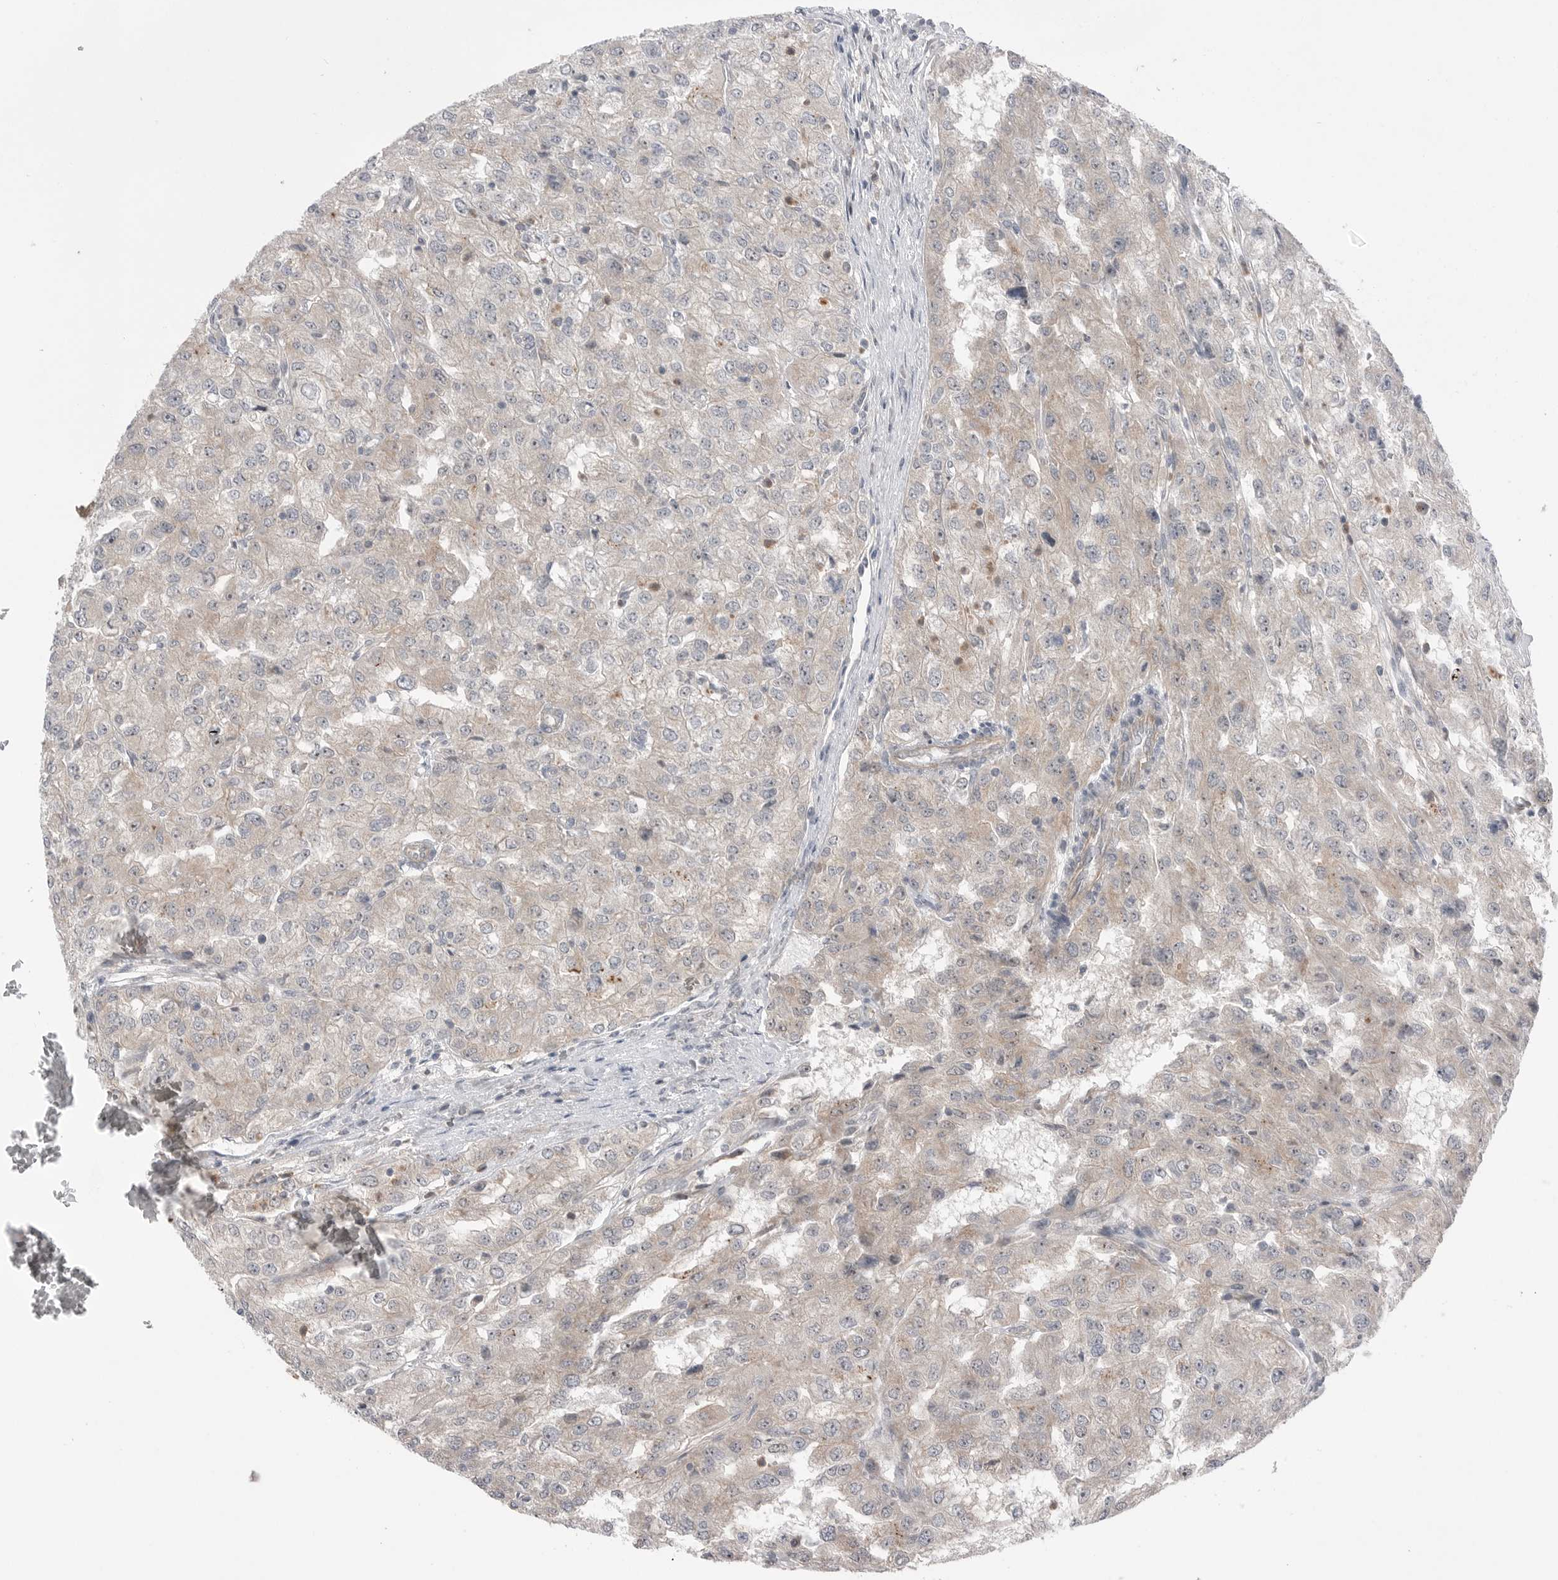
{"staining": {"intensity": "weak", "quantity": "25%-75%", "location": "cytoplasmic/membranous"}, "tissue": "renal cancer", "cell_type": "Tumor cells", "image_type": "cancer", "snomed": [{"axis": "morphology", "description": "Adenocarcinoma, NOS"}, {"axis": "topography", "description": "Kidney"}], "caption": "Immunohistochemical staining of human adenocarcinoma (renal) exhibits low levels of weak cytoplasmic/membranous protein expression in approximately 25%-75% of tumor cells.", "gene": "NTAQ1", "patient": {"sex": "female", "age": 54}}